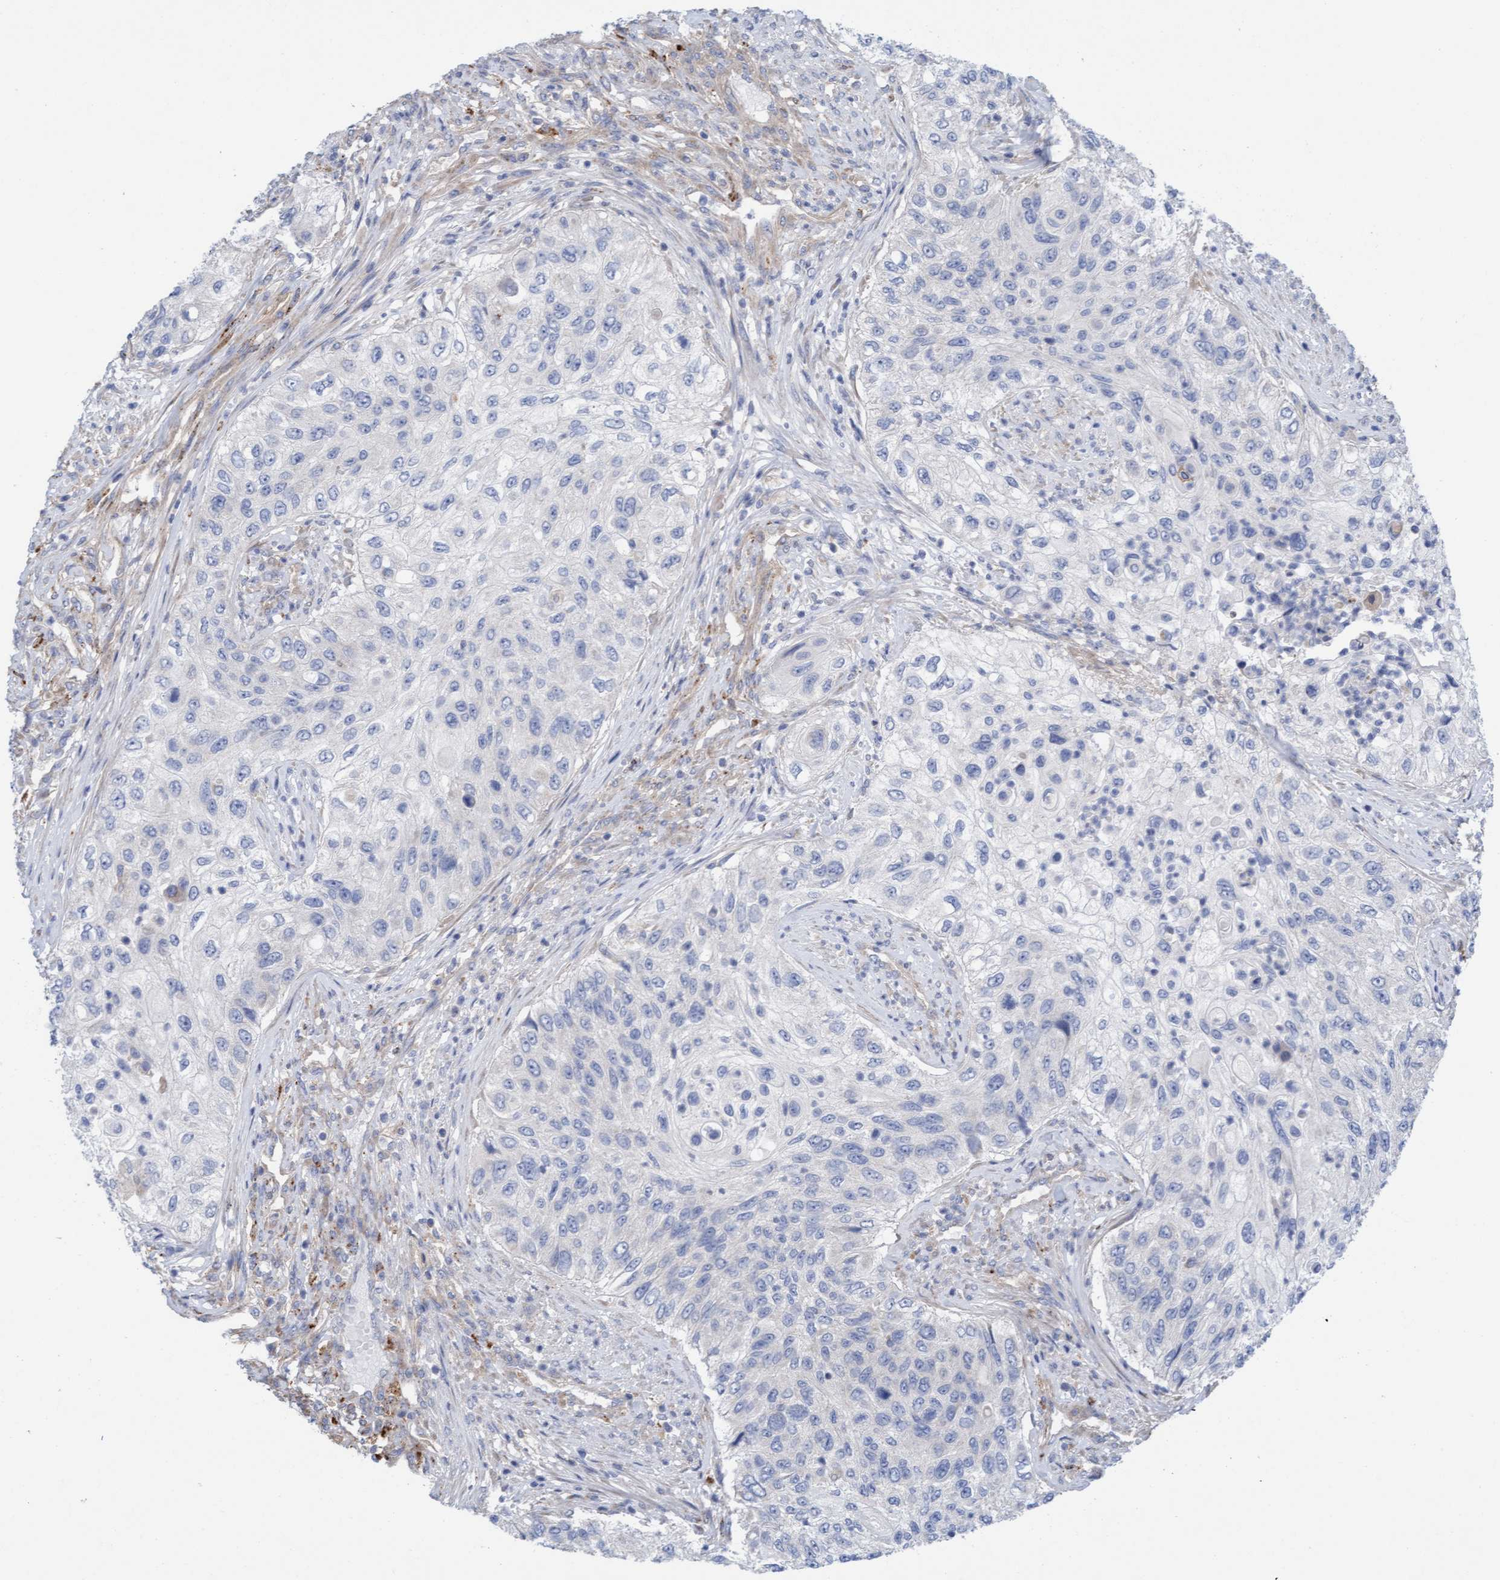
{"staining": {"intensity": "negative", "quantity": "none", "location": "none"}, "tissue": "urothelial cancer", "cell_type": "Tumor cells", "image_type": "cancer", "snomed": [{"axis": "morphology", "description": "Urothelial carcinoma, High grade"}, {"axis": "topography", "description": "Urinary bladder"}], "caption": "A histopathology image of urothelial carcinoma (high-grade) stained for a protein exhibits no brown staining in tumor cells.", "gene": "CDK5RAP3", "patient": {"sex": "female", "age": 60}}